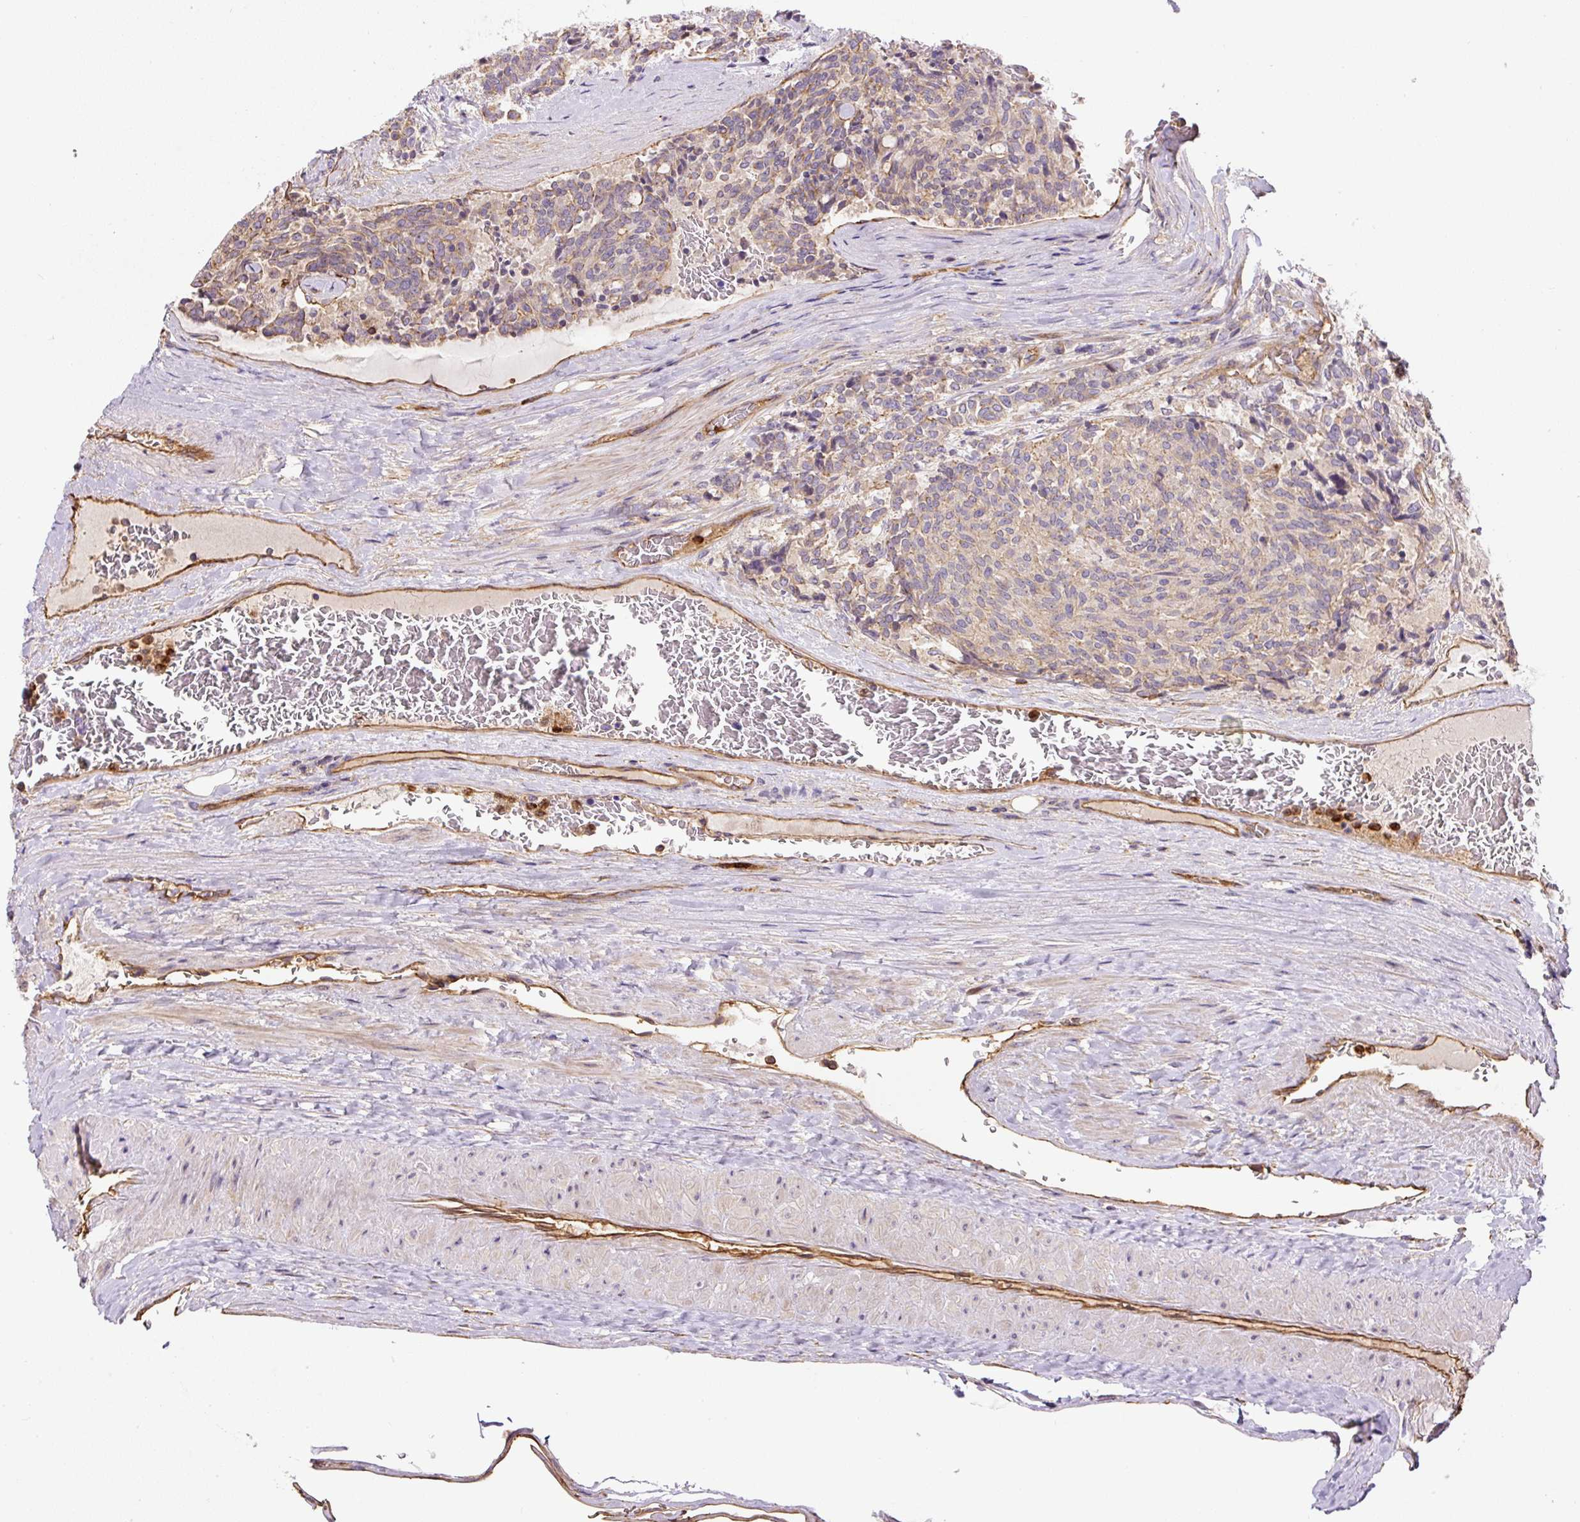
{"staining": {"intensity": "weak", "quantity": "25%-75%", "location": "cytoplasmic/membranous"}, "tissue": "carcinoid", "cell_type": "Tumor cells", "image_type": "cancer", "snomed": [{"axis": "morphology", "description": "Carcinoid, malignant, NOS"}, {"axis": "topography", "description": "Pancreas"}], "caption": "Immunohistochemistry (IHC) photomicrograph of carcinoid stained for a protein (brown), which demonstrates low levels of weak cytoplasmic/membranous positivity in about 25%-75% of tumor cells.", "gene": "B3GALT5", "patient": {"sex": "female", "age": 54}}